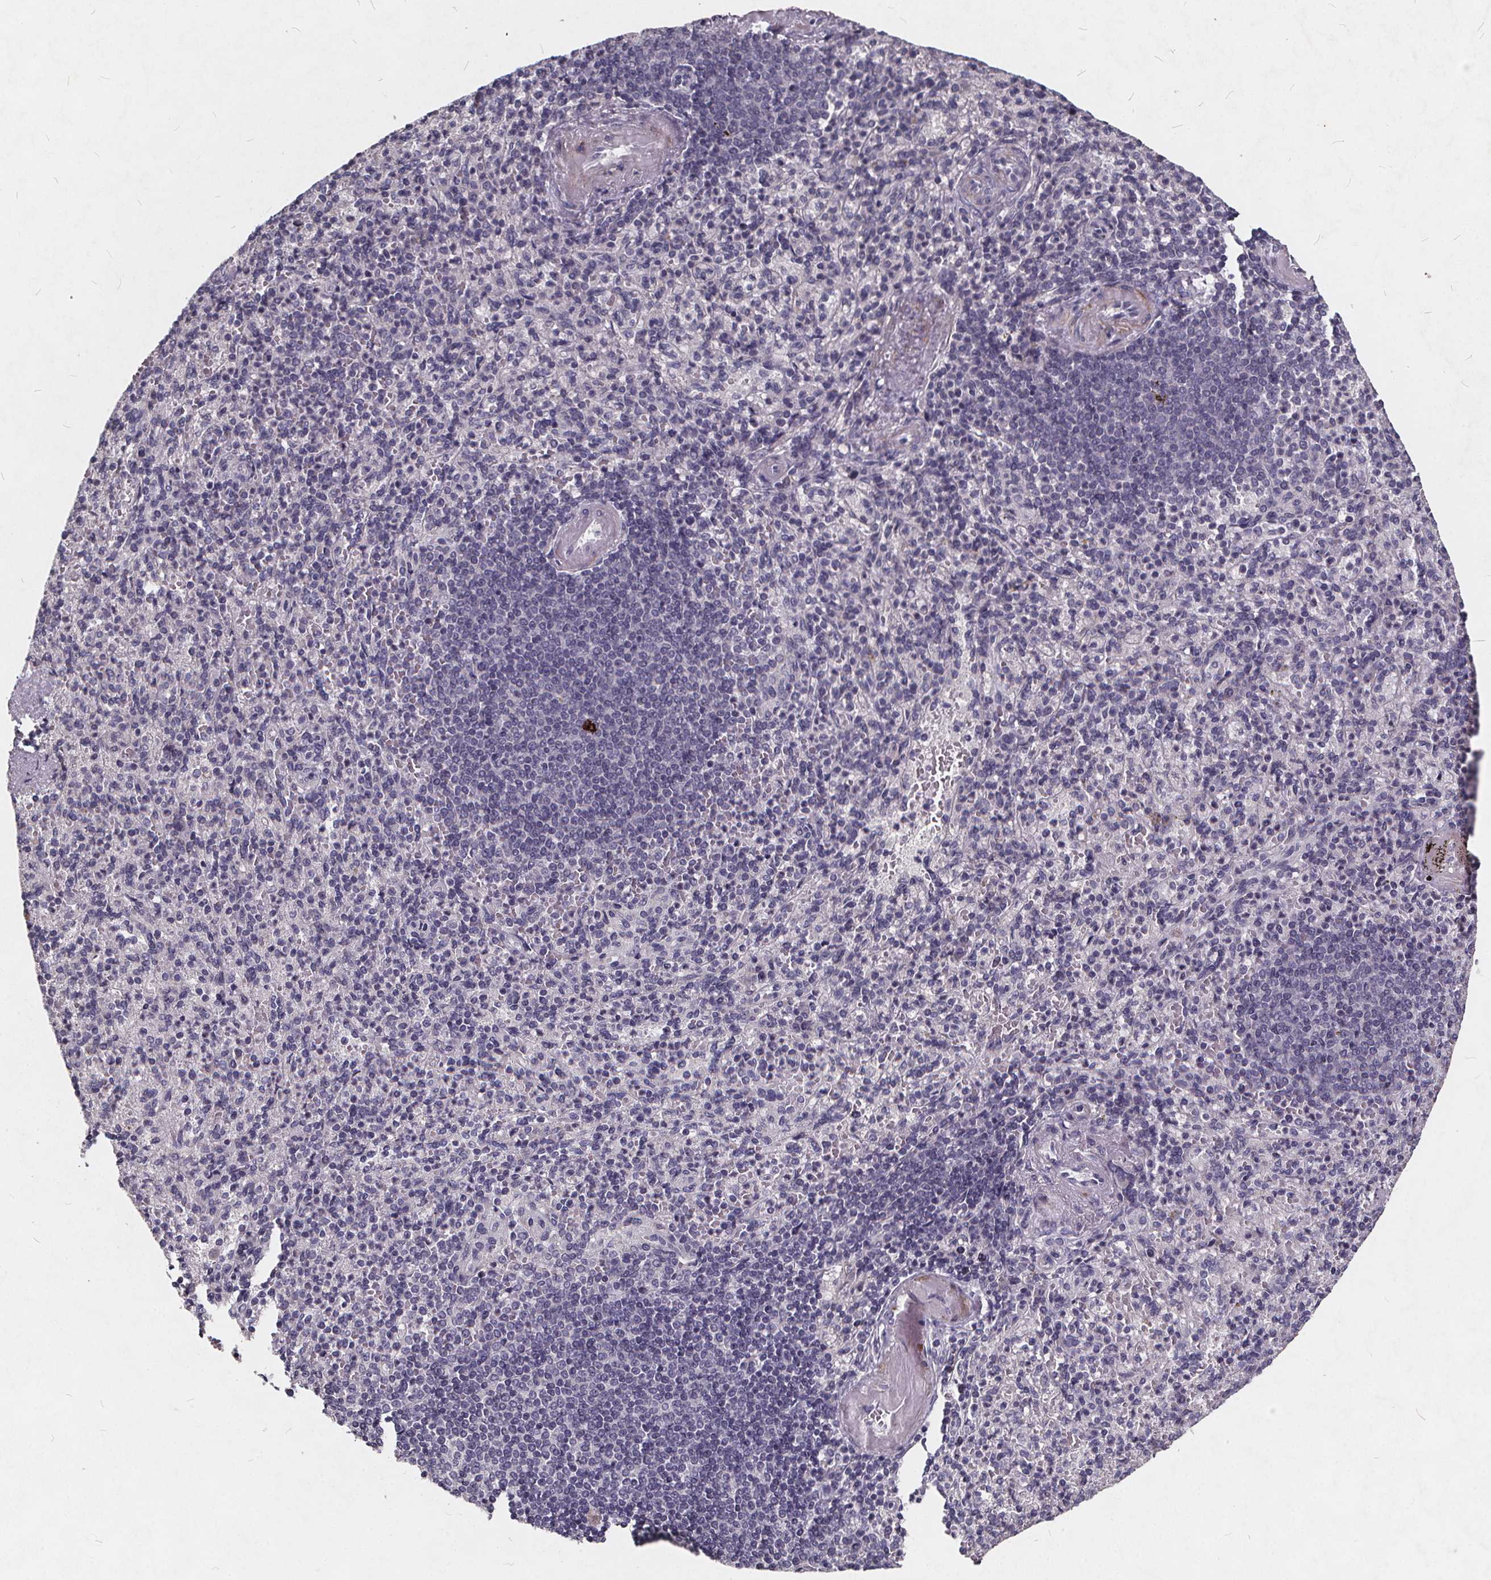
{"staining": {"intensity": "negative", "quantity": "none", "location": "none"}, "tissue": "spleen", "cell_type": "Cells in red pulp", "image_type": "normal", "snomed": [{"axis": "morphology", "description": "Normal tissue, NOS"}, {"axis": "topography", "description": "Spleen"}], "caption": "Cells in red pulp are negative for protein expression in benign human spleen. The staining is performed using DAB (3,3'-diaminobenzidine) brown chromogen with nuclei counter-stained in using hematoxylin.", "gene": "TSPAN14", "patient": {"sex": "female", "age": 74}}